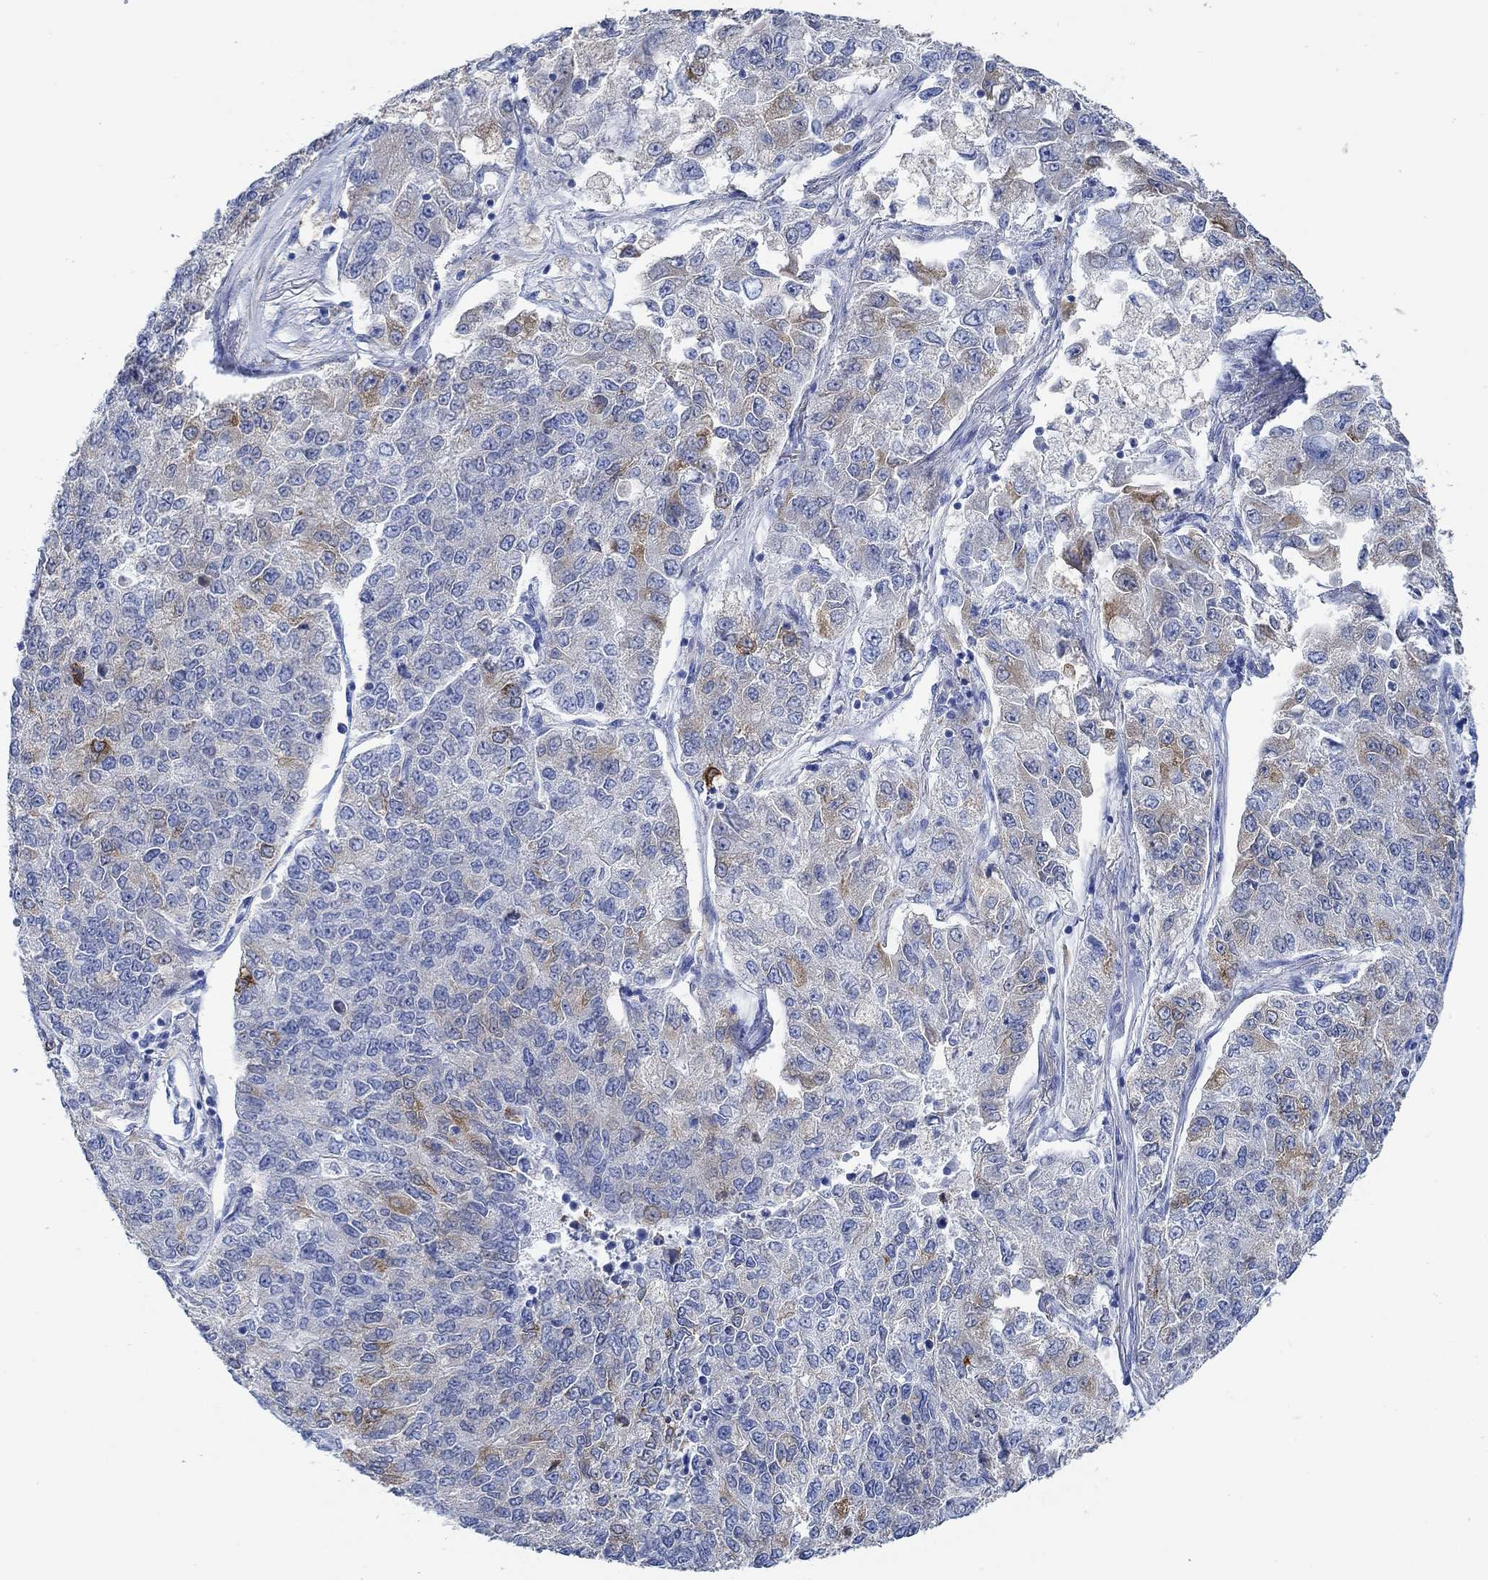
{"staining": {"intensity": "moderate", "quantity": "<25%", "location": "cytoplasmic/membranous"}, "tissue": "lung cancer", "cell_type": "Tumor cells", "image_type": "cancer", "snomed": [{"axis": "morphology", "description": "Adenocarcinoma, NOS"}, {"axis": "topography", "description": "Lung"}], "caption": "Protein staining of adenocarcinoma (lung) tissue displays moderate cytoplasmic/membranous positivity in about <25% of tumor cells.", "gene": "PPP1R17", "patient": {"sex": "male", "age": 49}}